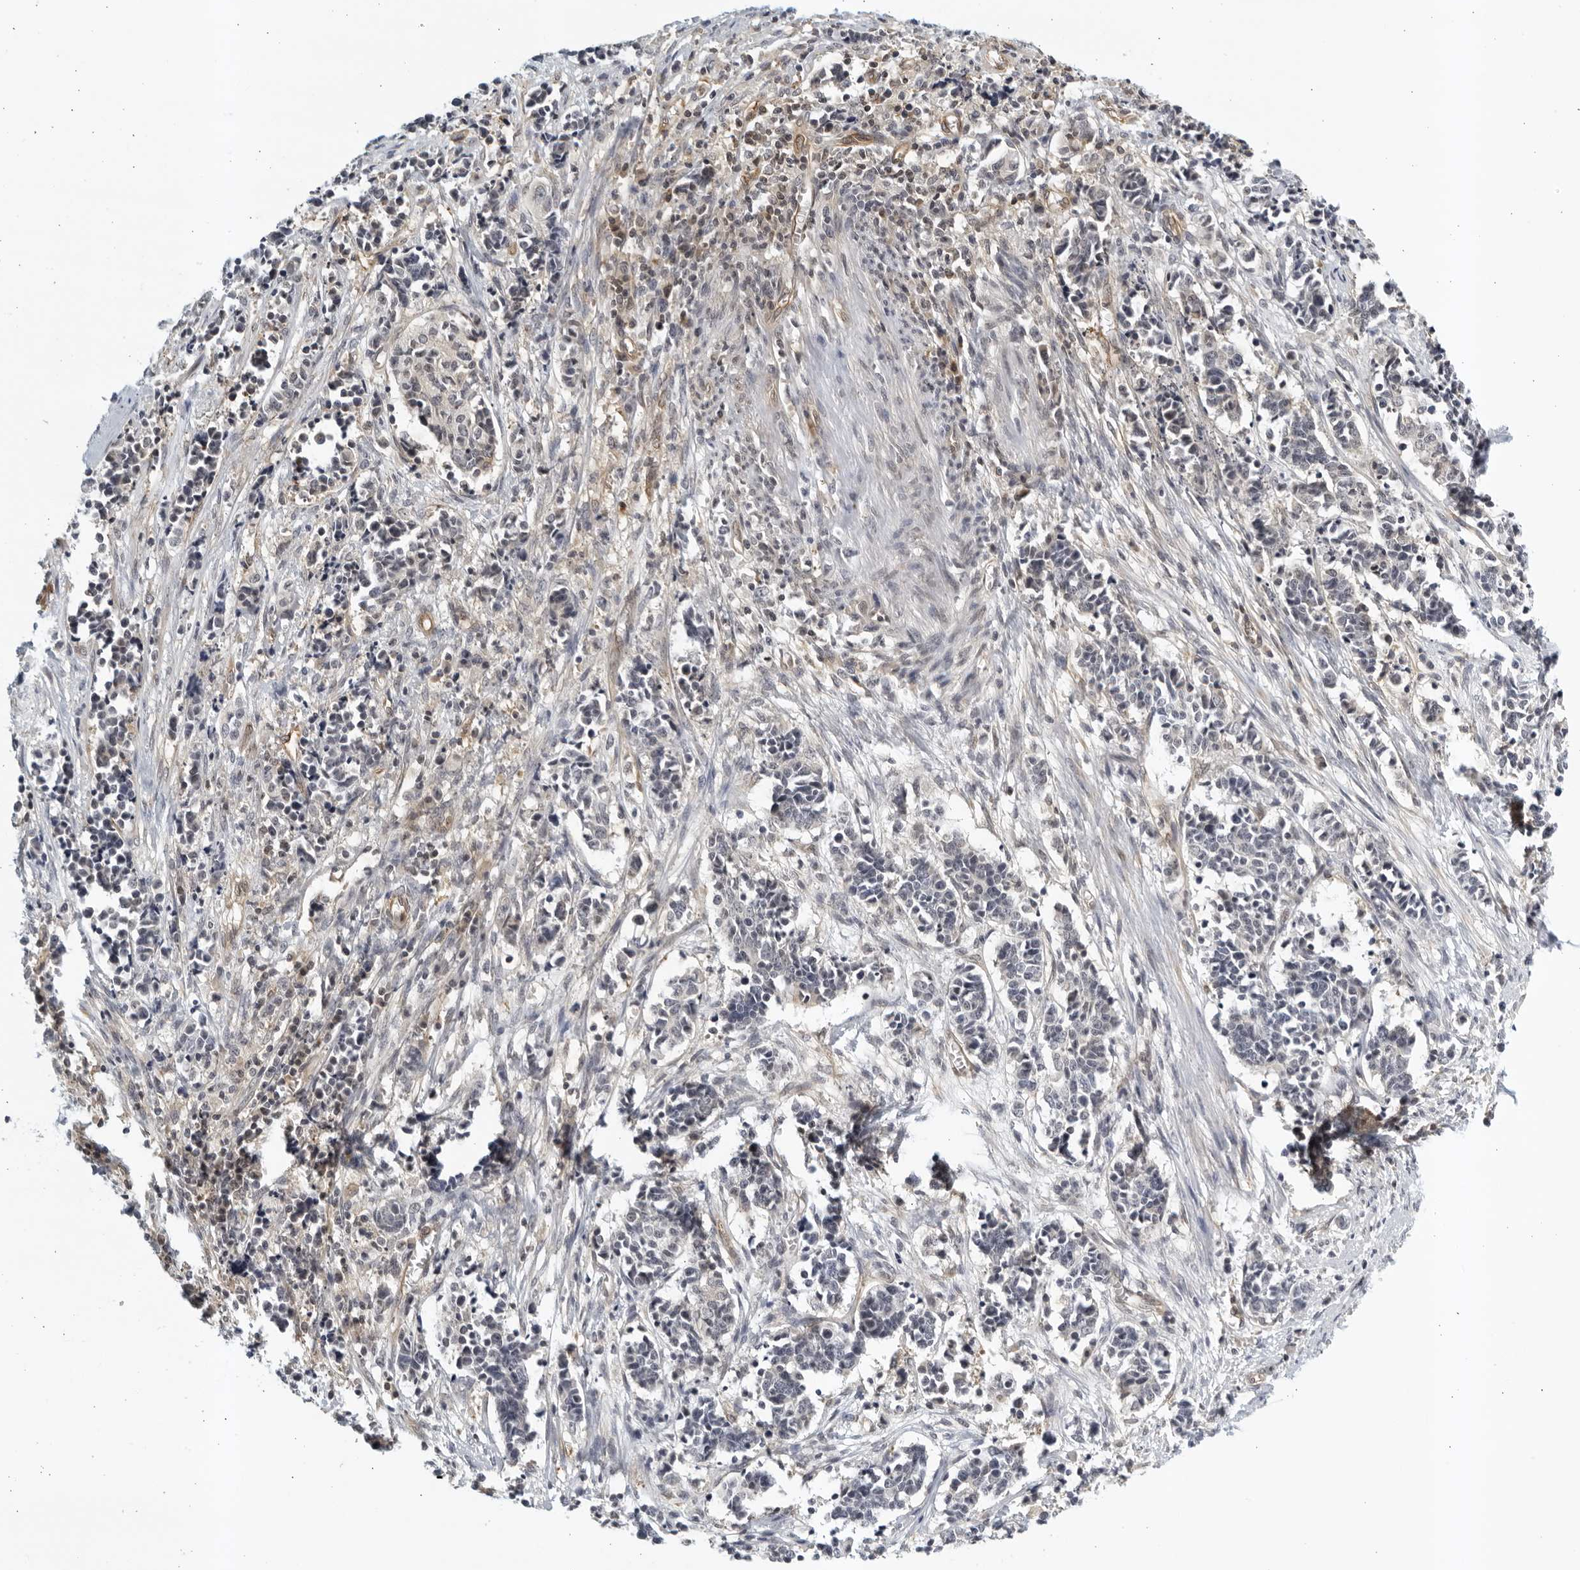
{"staining": {"intensity": "negative", "quantity": "none", "location": "none"}, "tissue": "cervical cancer", "cell_type": "Tumor cells", "image_type": "cancer", "snomed": [{"axis": "morphology", "description": "Normal tissue, NOS"}, {"axis": "morphology", "description": "Squamous cell carcinoma, NOS"}, {"axis": "topography", "description": "Cervix"}], "caption": "Tumor cells show no significant protein positivity in squamous cell carcinoma (cervical). Nuclei are stained in blue.", "gene": "SERTAD4", "patient": {"sex": "female", "age": 35}}